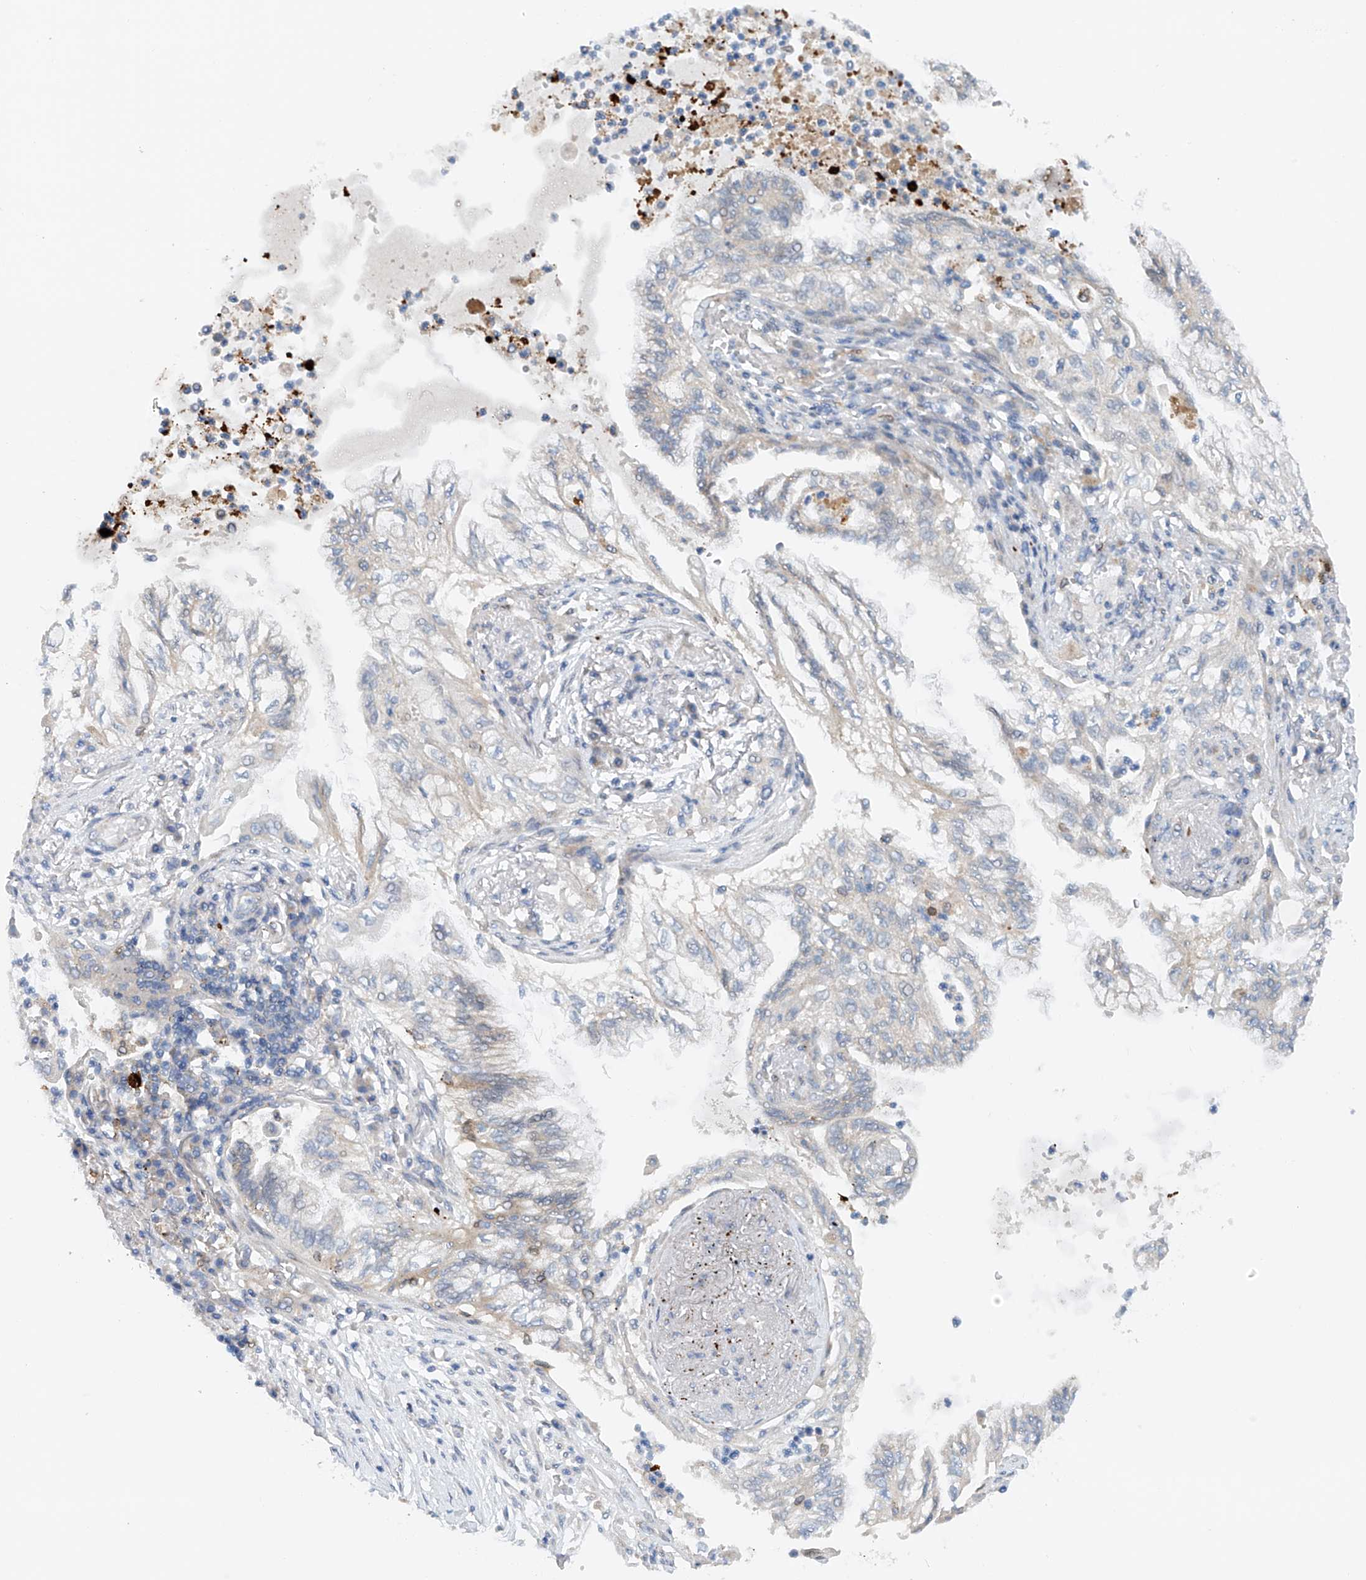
{"staining": {"intensity": "negative", "quantity": "none", "location": "none"}, "tissue": "lung cancer", "cell_type": "Tumor cells", "image_type": "cancer", "snomed": [{"axis": "morphology", "description": "Adenocarcinoma, NOS"}, {"axis": "topography", "description": "Lung"}], "caption": "This is an immunohistochemistry (IHC) histopathology image of lung adenocarcinoma. There is no staining in tumor cells.", "gene": "CEP85L", "patient": {"sex": "female", "age": 70}}